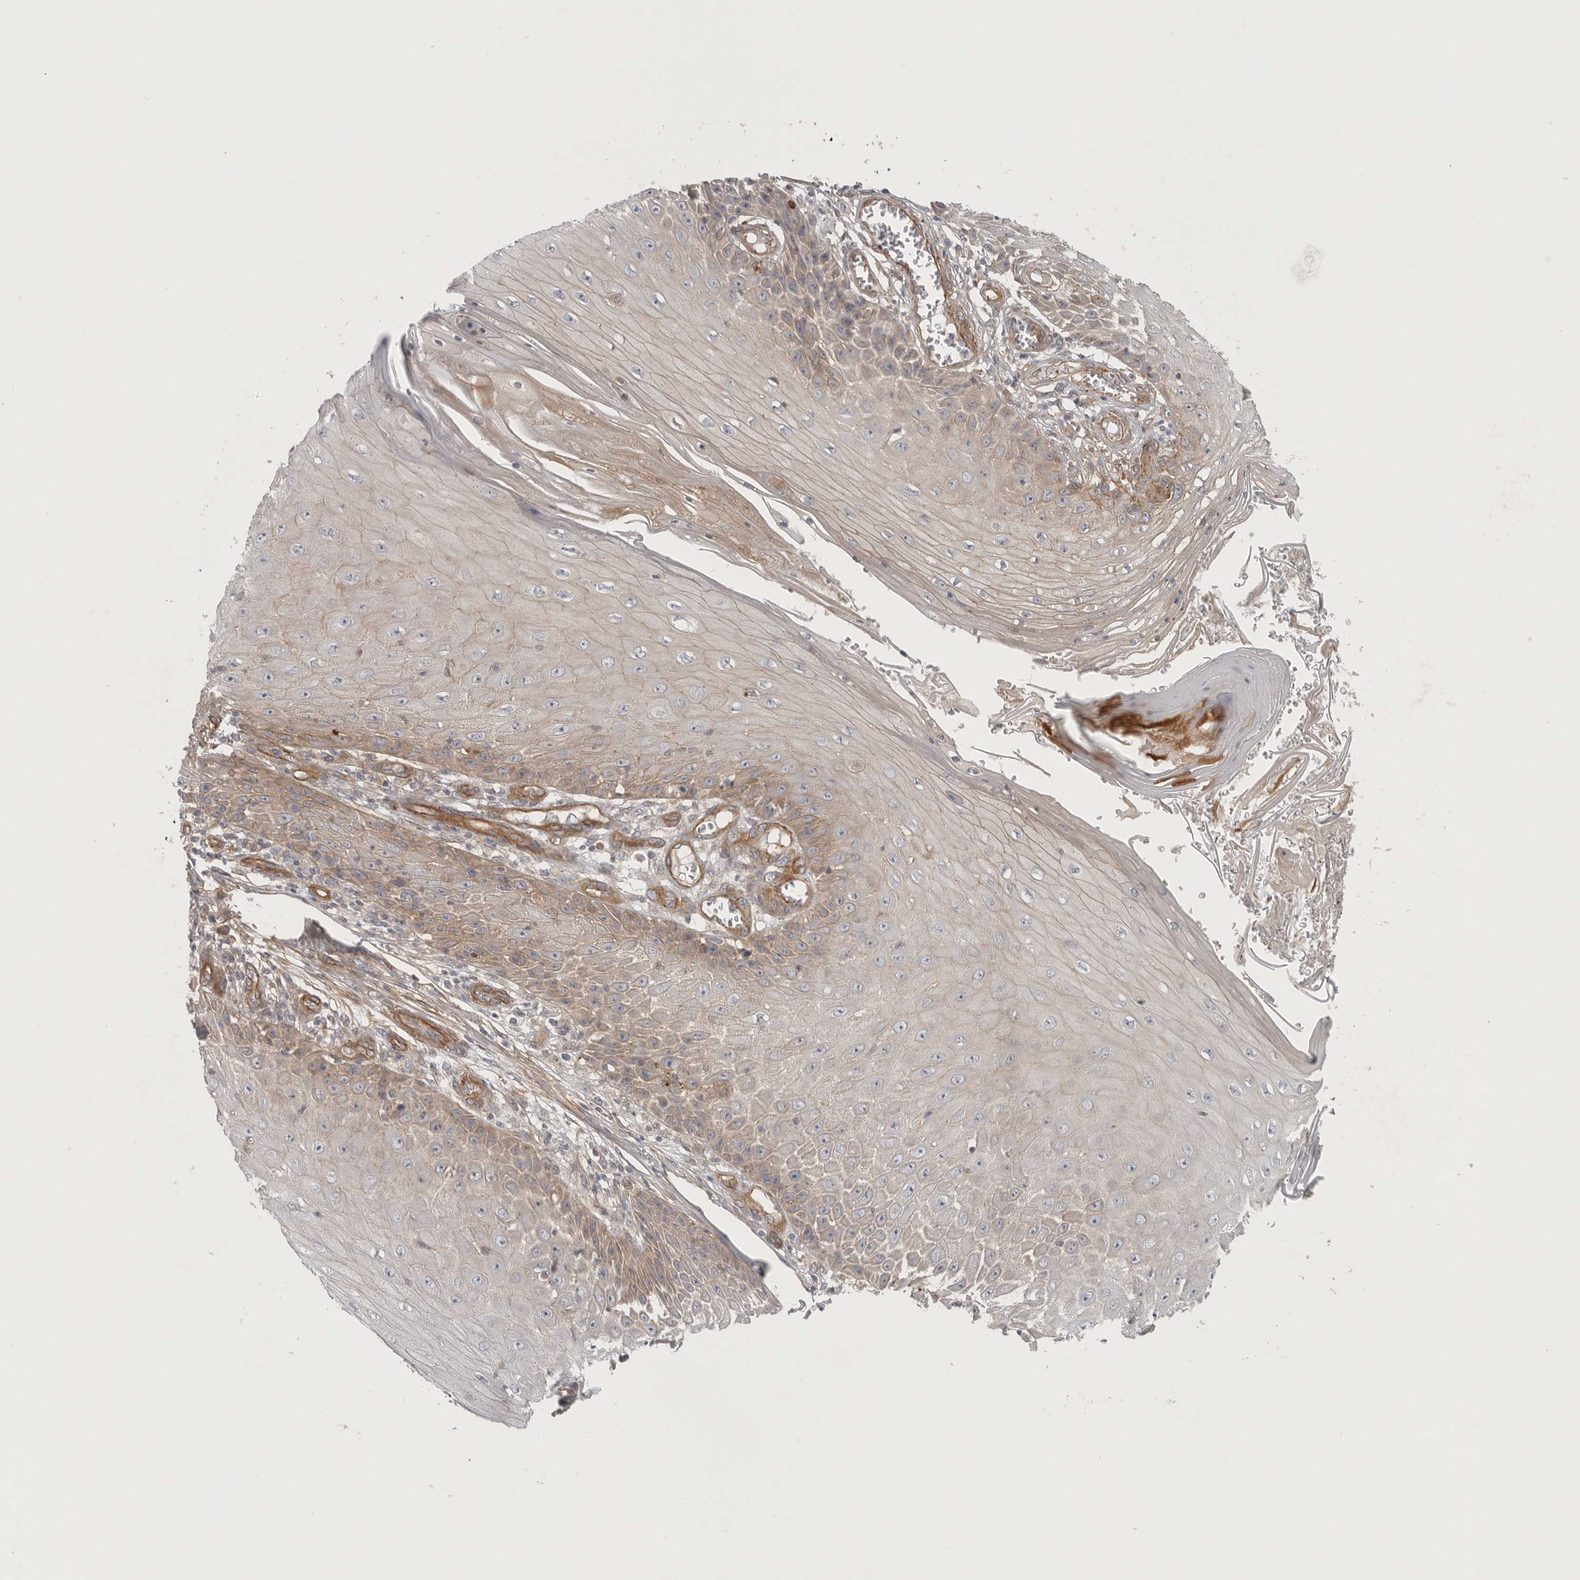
{"staining": {"intensity": "weak", "quantity": "25%-75%", "location": "cytoplasmic/membranous"}, "tissue": "skin cancer", "cell_type": "Tumor cells", "image_type": "cancer", "snomed": [{"axis": "morphology", "description": "Squamous cell carcinoma, NOS"}, {"axis": "topography", "description": "Skin"}], "caption": "Immunohistochemistry (IHC) (DAB) staining of squamous cell carcinoma (skin) shows weak cytoplasmic/membranous protein expression in about 25%-75% of tumor cells. The staining was performed using DAB, with brown indicating positive protein expression. Nuclei are stained blue with hematoxylin.", "gene": "LONRF1", "patient": {"sex": "female", "age": 73}}